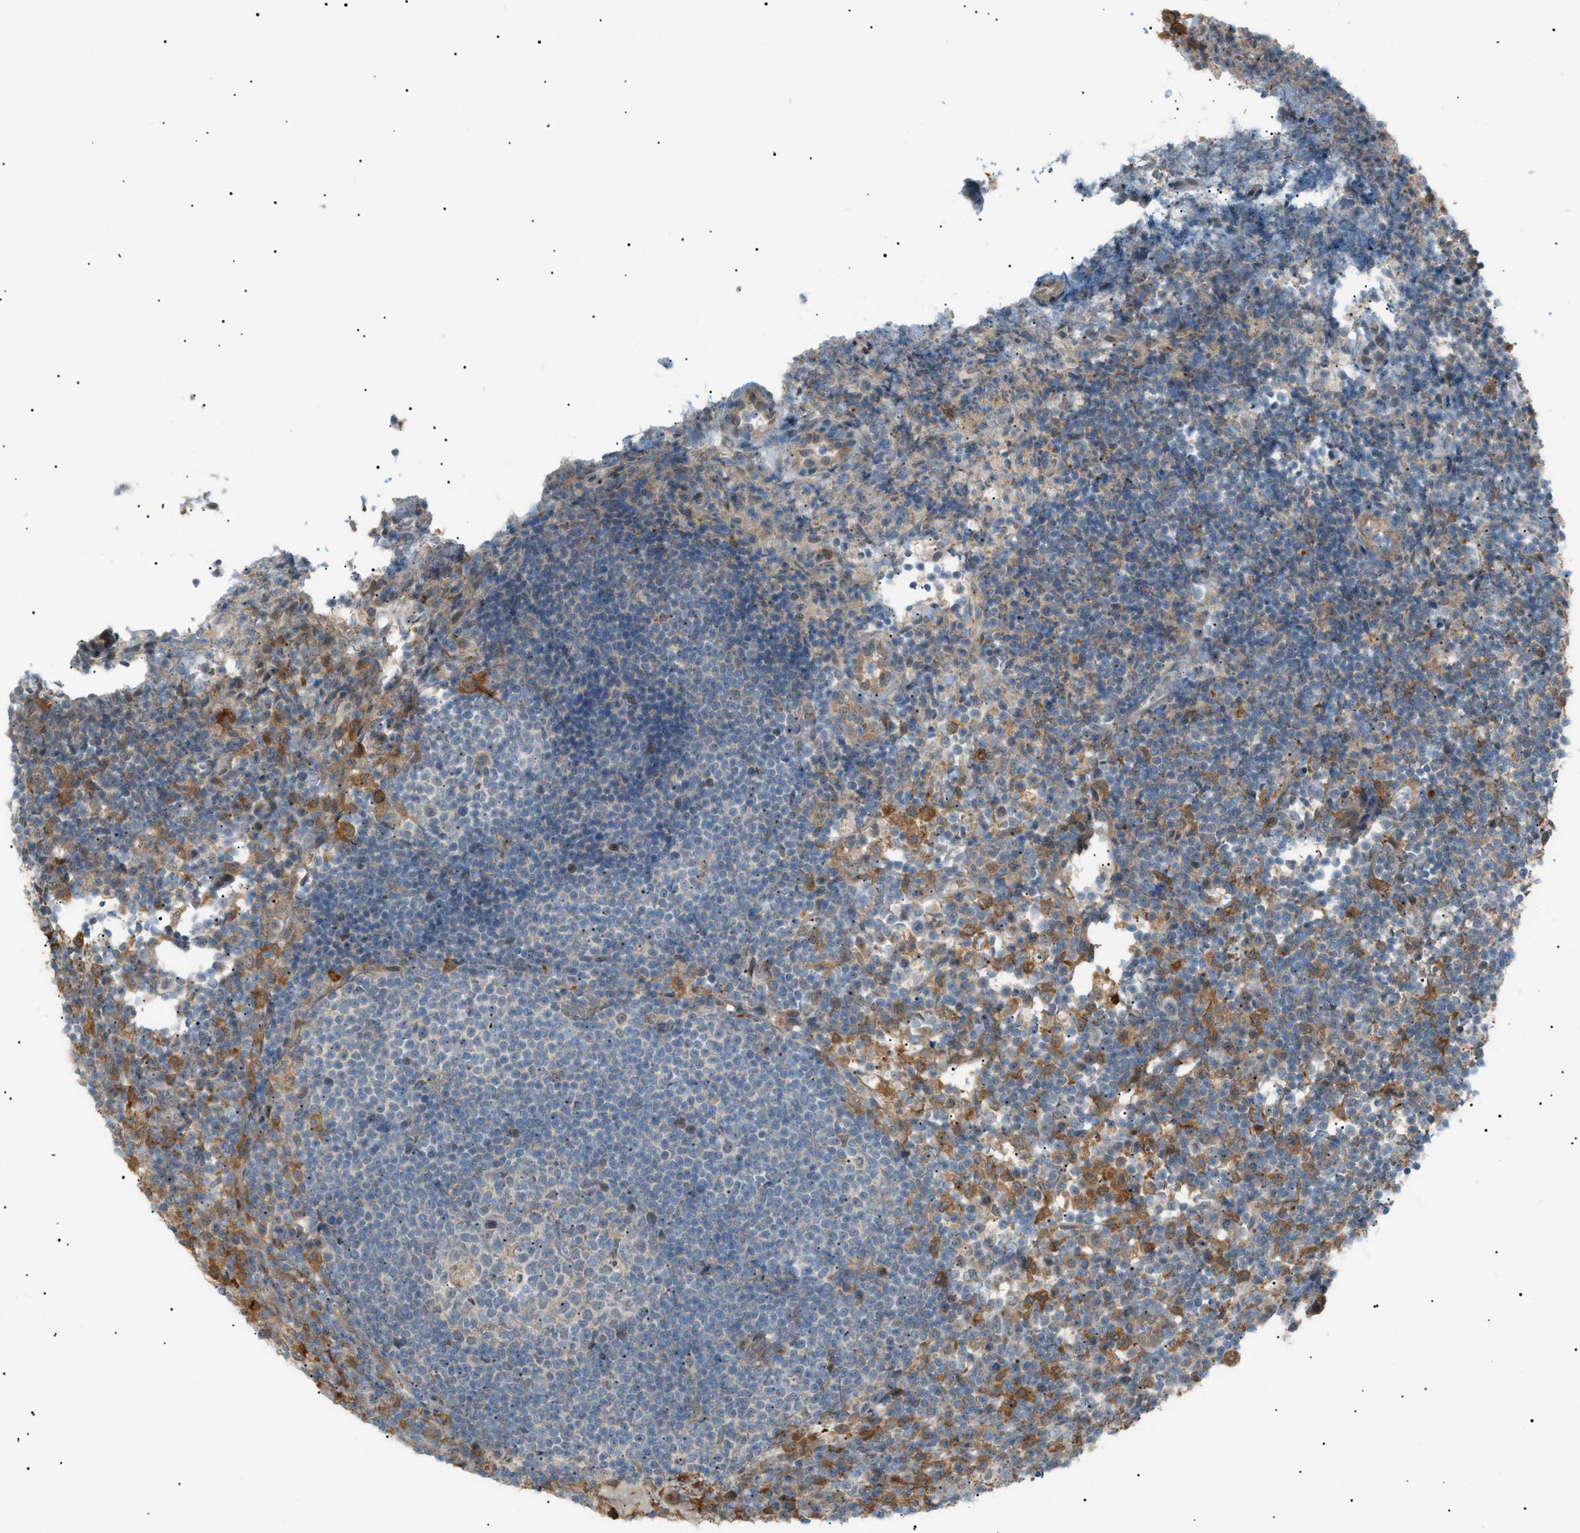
{"staining": {"intensity": "weak", "quantity": "25%-75%", "location": "cytoplasmic/membranous"}, "tissue": "lymph node", "cell_type": "Germinal center cells", "image_type": "normal", "snomed": [{"axis": "morphology", "description": "Normal tissue, NOS"}, {"axis": "topography", "description": "Lymph node"}], "caption": "IHC photomicrograph of normal lymph node stained for a protein (brown), which shows low levels of weak cytoplasmic/membranous staining in about 25%-75% of germinal center cells.", "gene": "LPIN2", "patient": {"sex": "female", "age": 53}}